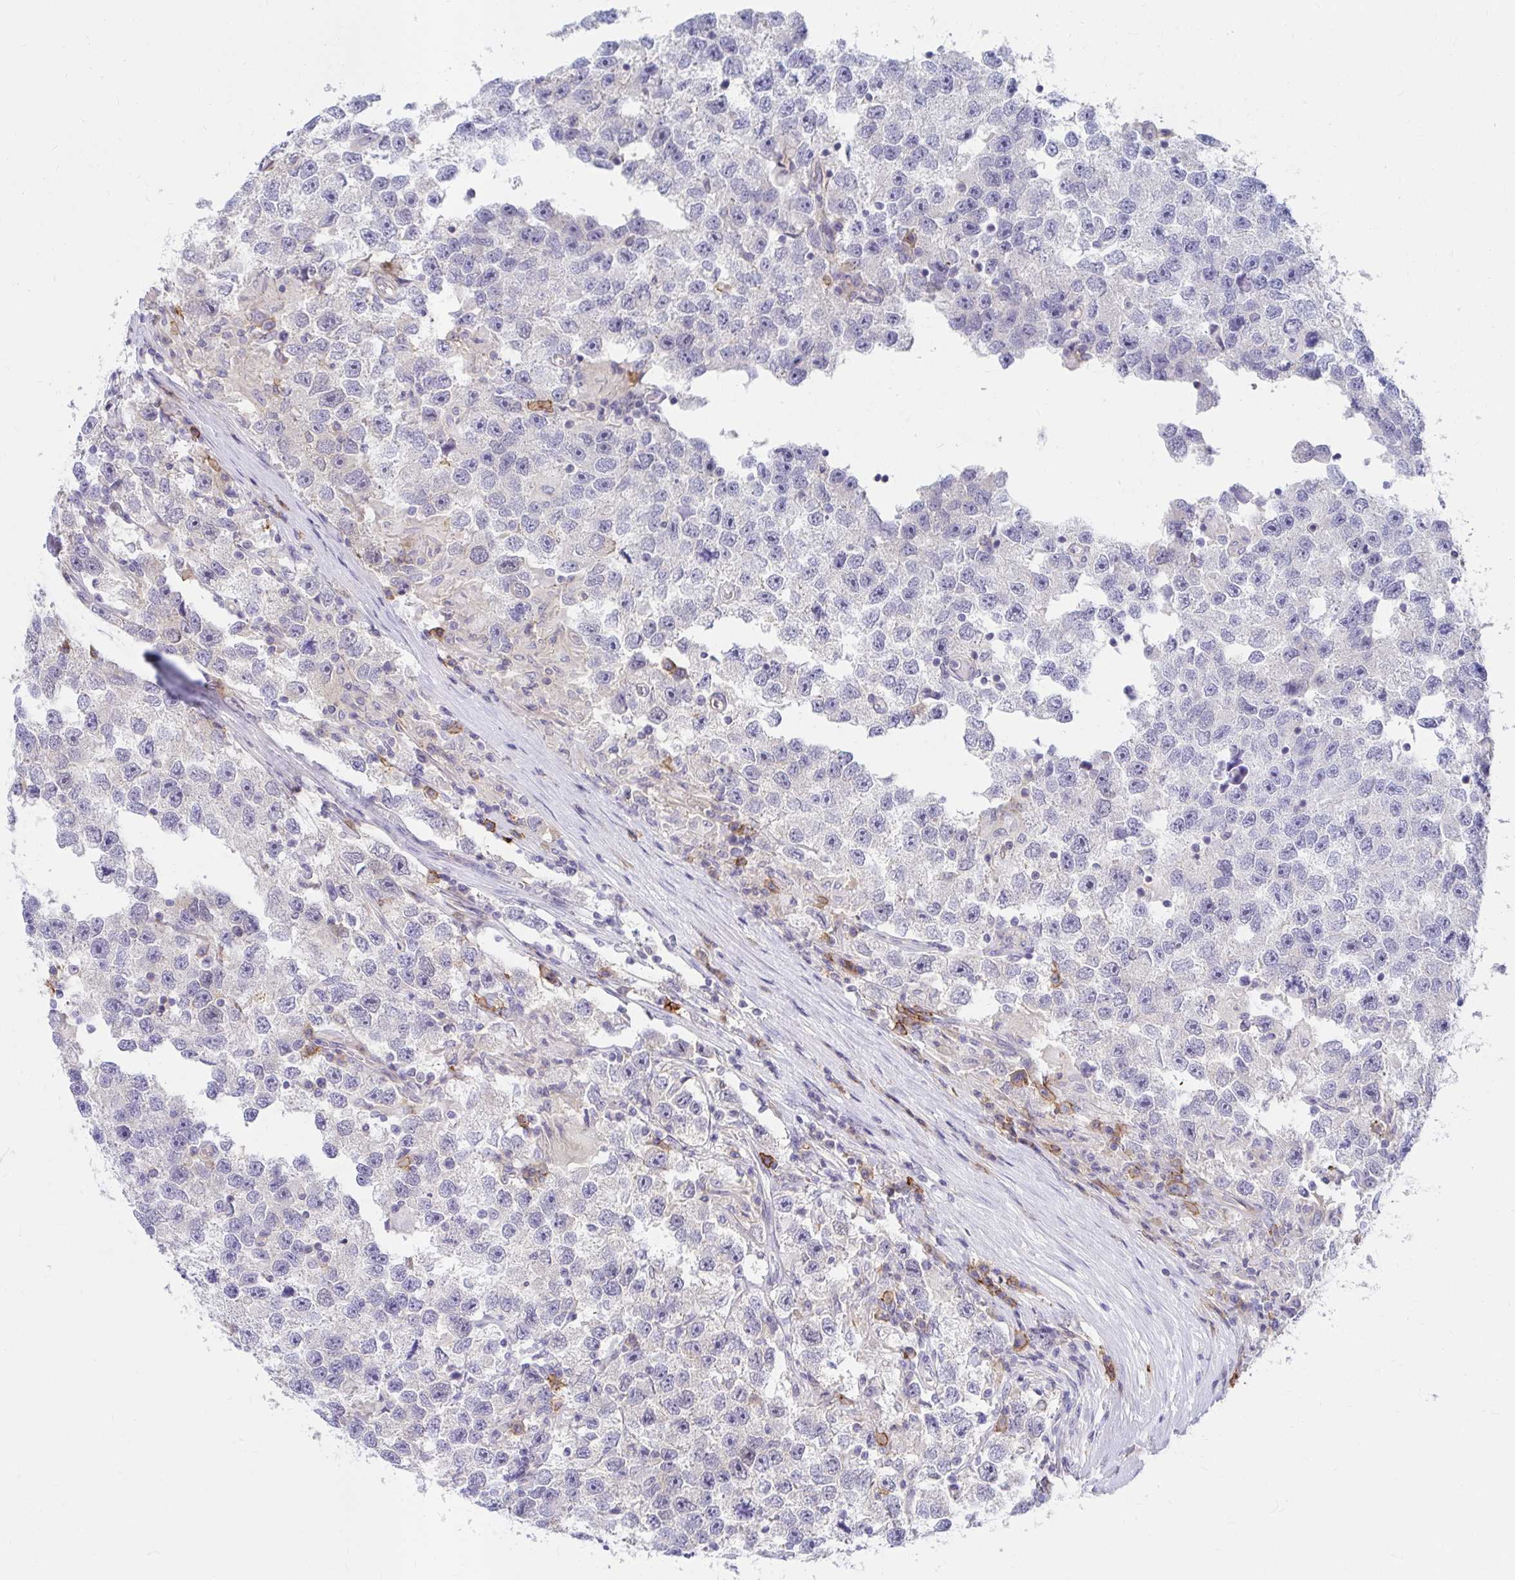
{"staining": {"intensity": "moderate", "quantity": "<25%", "location": "cytoplasmic/membranous"}, "tissue": "testis cancer", "cell_type": "Tumor cells", "image_type": "cancer", "snomed": [{"axis": "morphology", "description": "Seminoma, NOS"}, {"axis": "topography", "description": "Testis"}], "caption": "Brown immunohistochemical staining in seminoma (testis) shows moderate cytoplasmic/membranous positivity in about <25% of tumor cells. Using DAB (3,3'-diaminobenzidine) (brown) and hematoxylin (blue) stains, captured at high magnification using brightfield microscopy.", "gene": "C19orf81", "patient": {"sex": "male", "age": 26}}